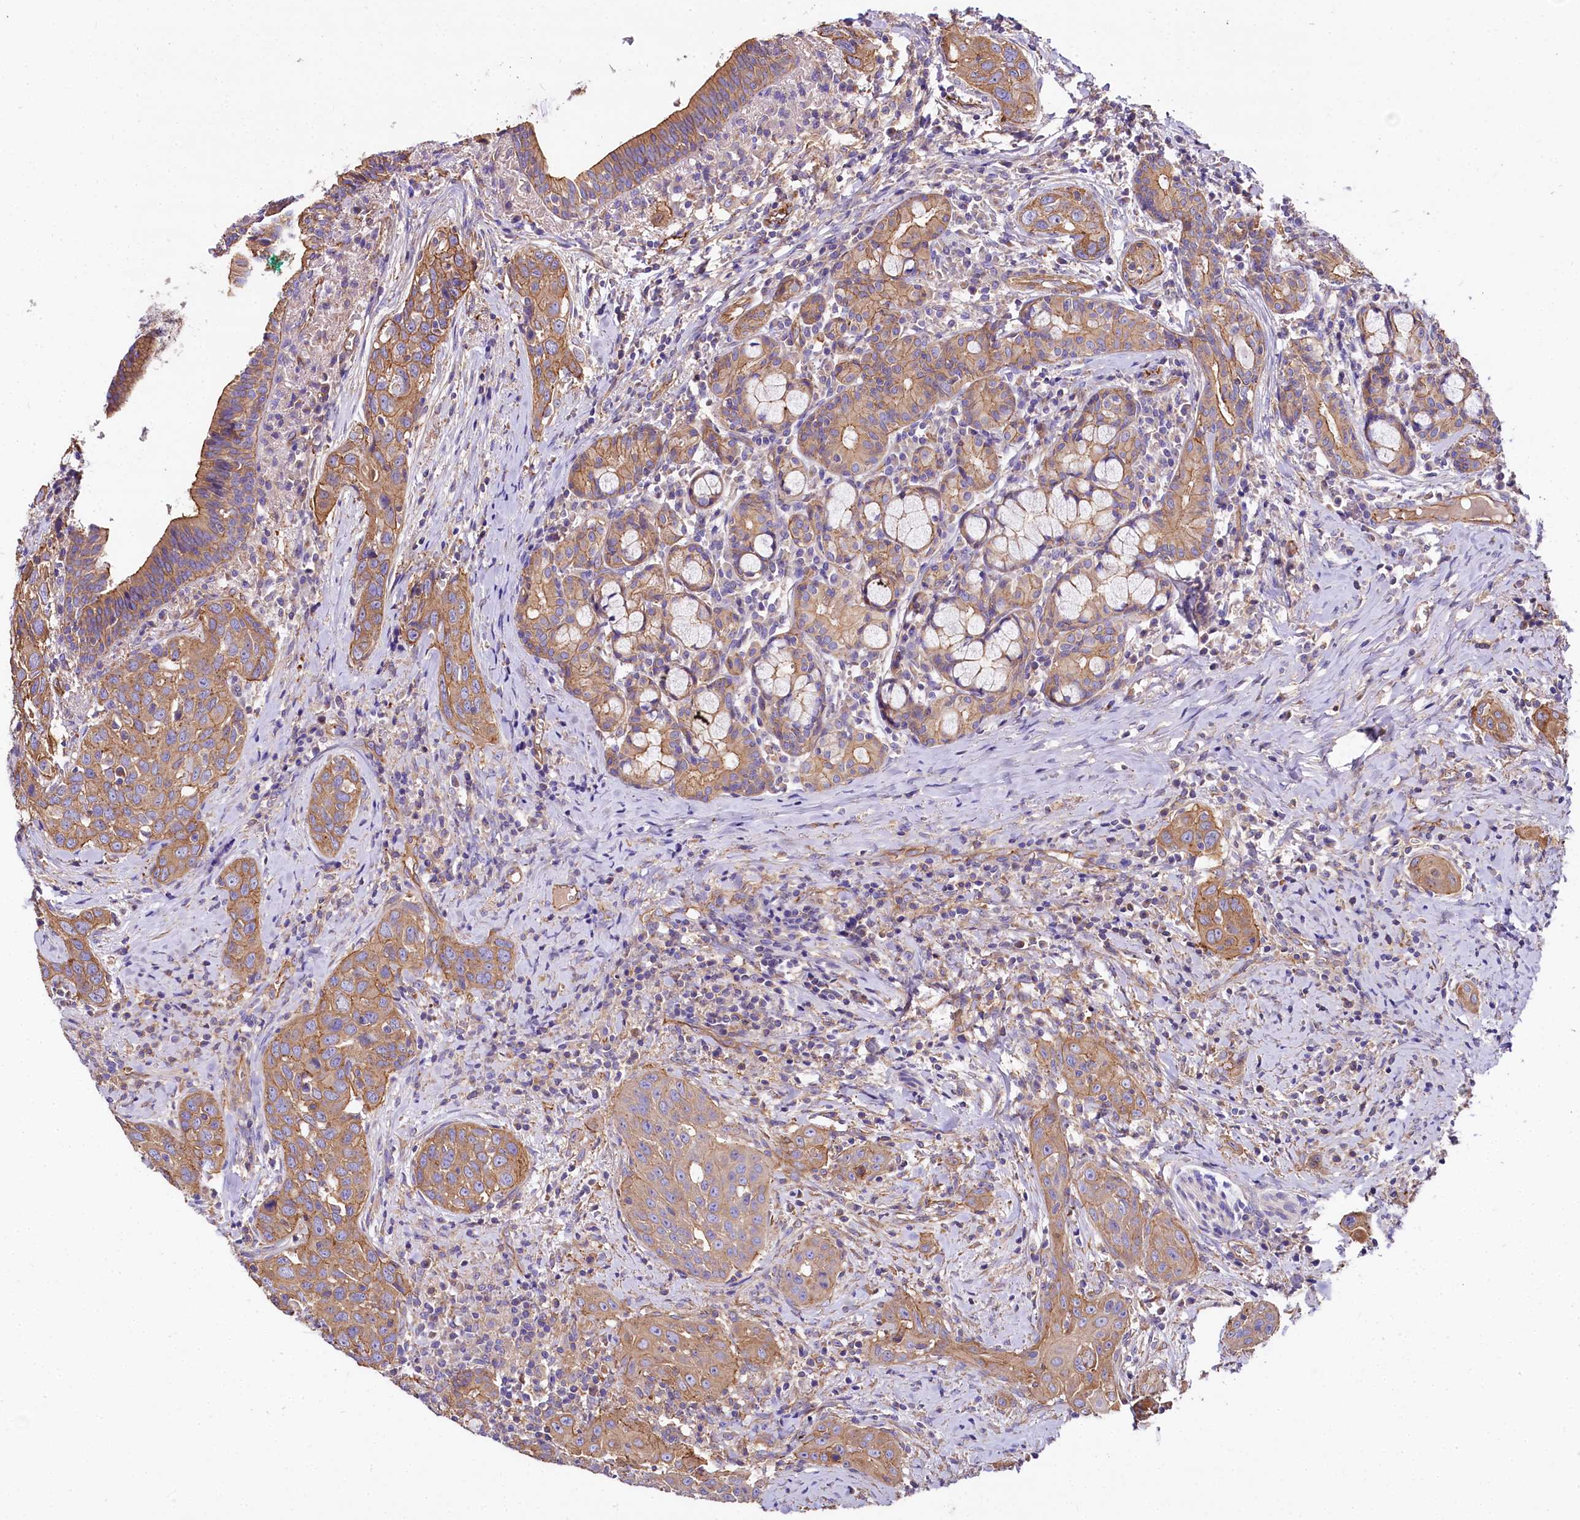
{"staining": {"intensity": "moderate", "quantity": ">75%", "location": "cytoplasmic/membranous"}, "tissue": "head and neck cancer", "cell_type": "Tumor cells", "image_type": "cancer", "snomed": [{"axis": "morphology", "description": "Squamous cell carcinoma, NOS"}, {"axis": "topography", "description": "Oral tissue"}, {"axis": "topography", "description": "Head-Neck"}], "caption": "Tumor cells exhibit moderate cytoplasmic/membranous staining in approximately >75% of cells in head and neck squamous cell carcinoma.", "gene": "FCHSD2", "patient": {"sex": "female", "age": 50}}